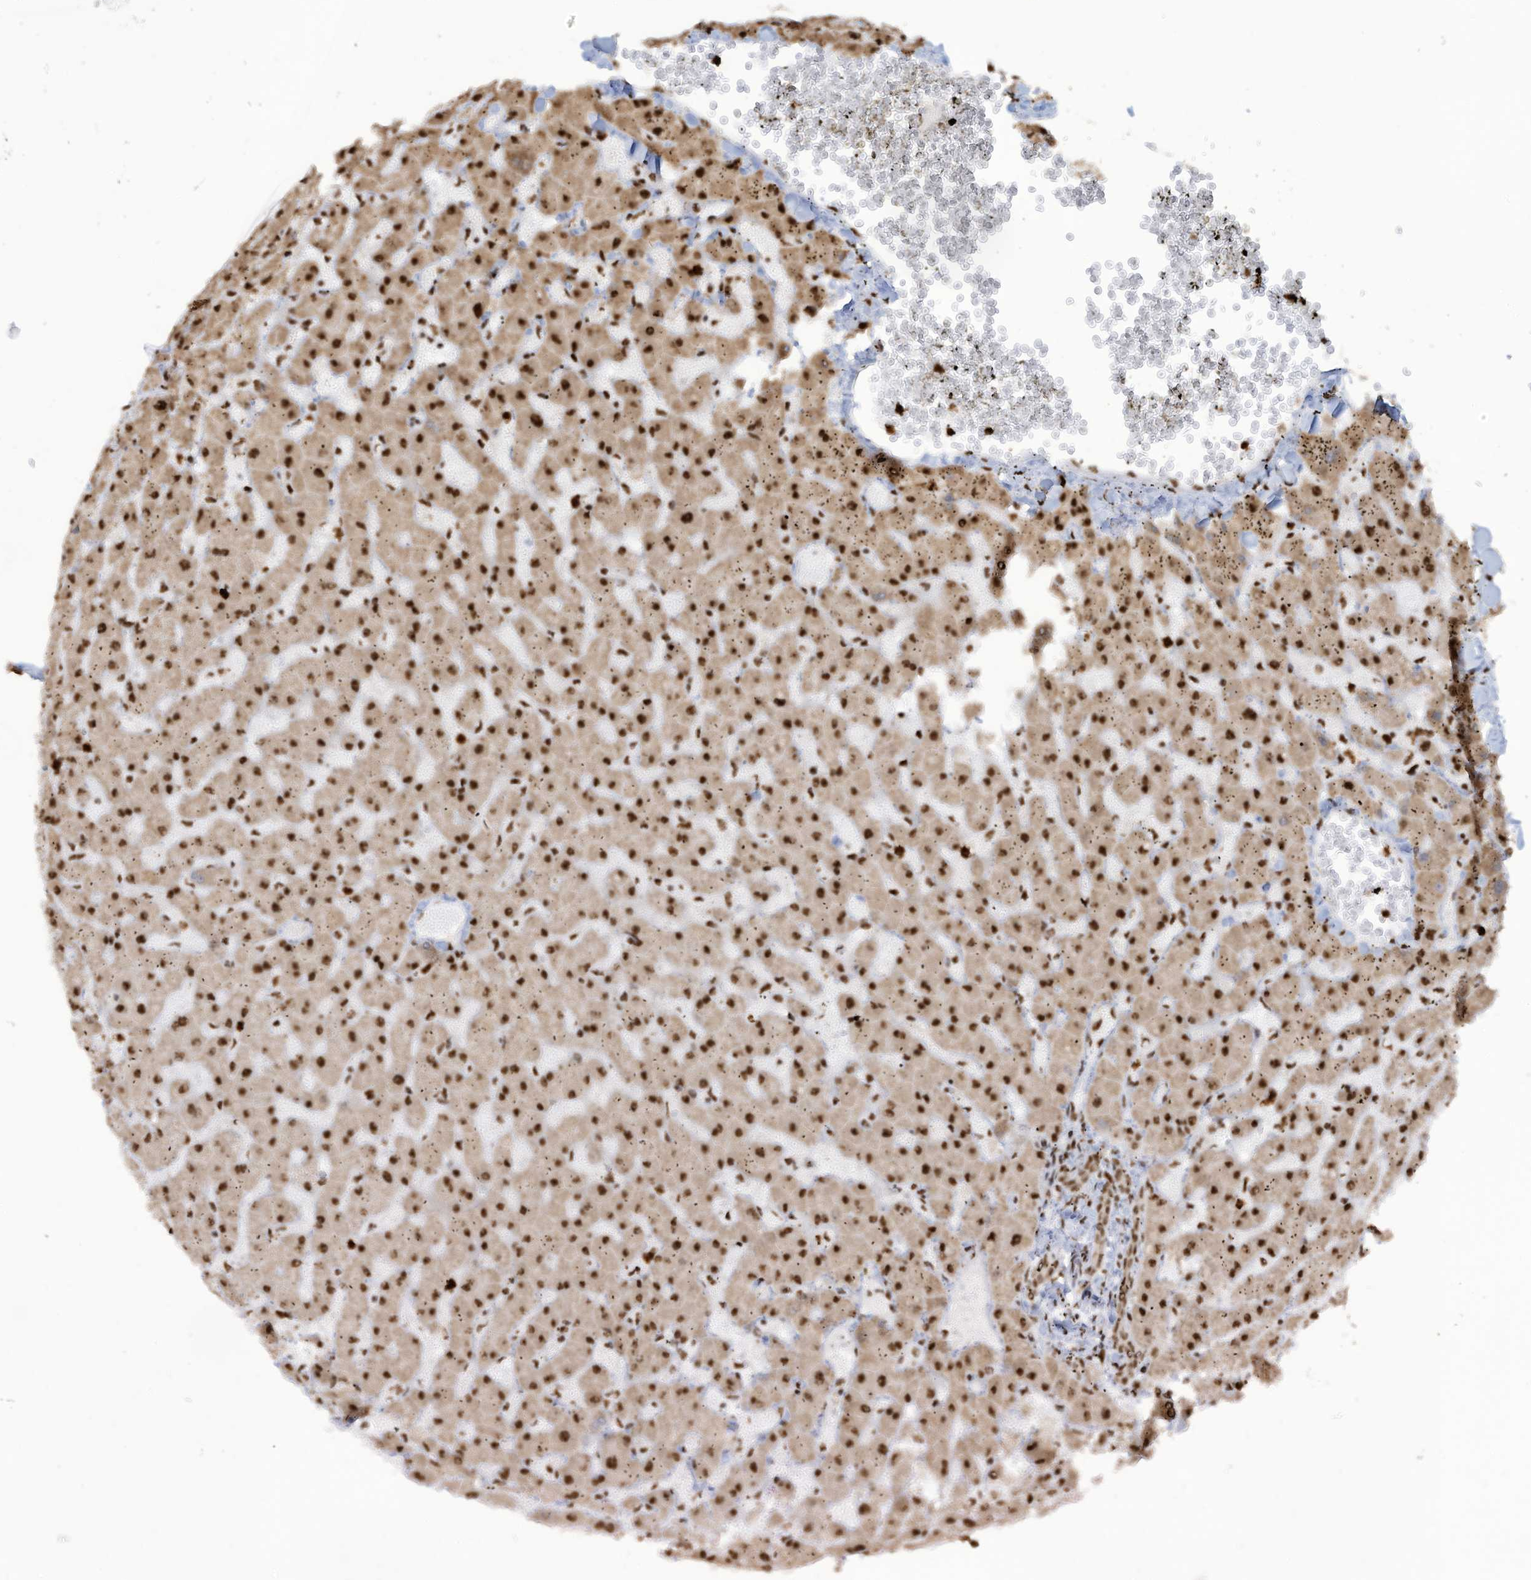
{"staining": {"intensity": "moderate", "quantity": ">75%", "location": "nuclear"}, "tissue": "liver", "cell_type": "Cholangiocytes", "image_type": "normal", "snomed": [{"axis": "morphology", "description": "Normal tissue, NOS"}, {"axis": "topography", "description": "Liver"}], "caption": "A histopathology image showing moderate nuclear positivity in about >75% of cholangiocytes in unremarkable liver, as visualized by brown immunohistochemical staining.", "gene": "LBH", "patient": {"sex": "female", "age": 63}}